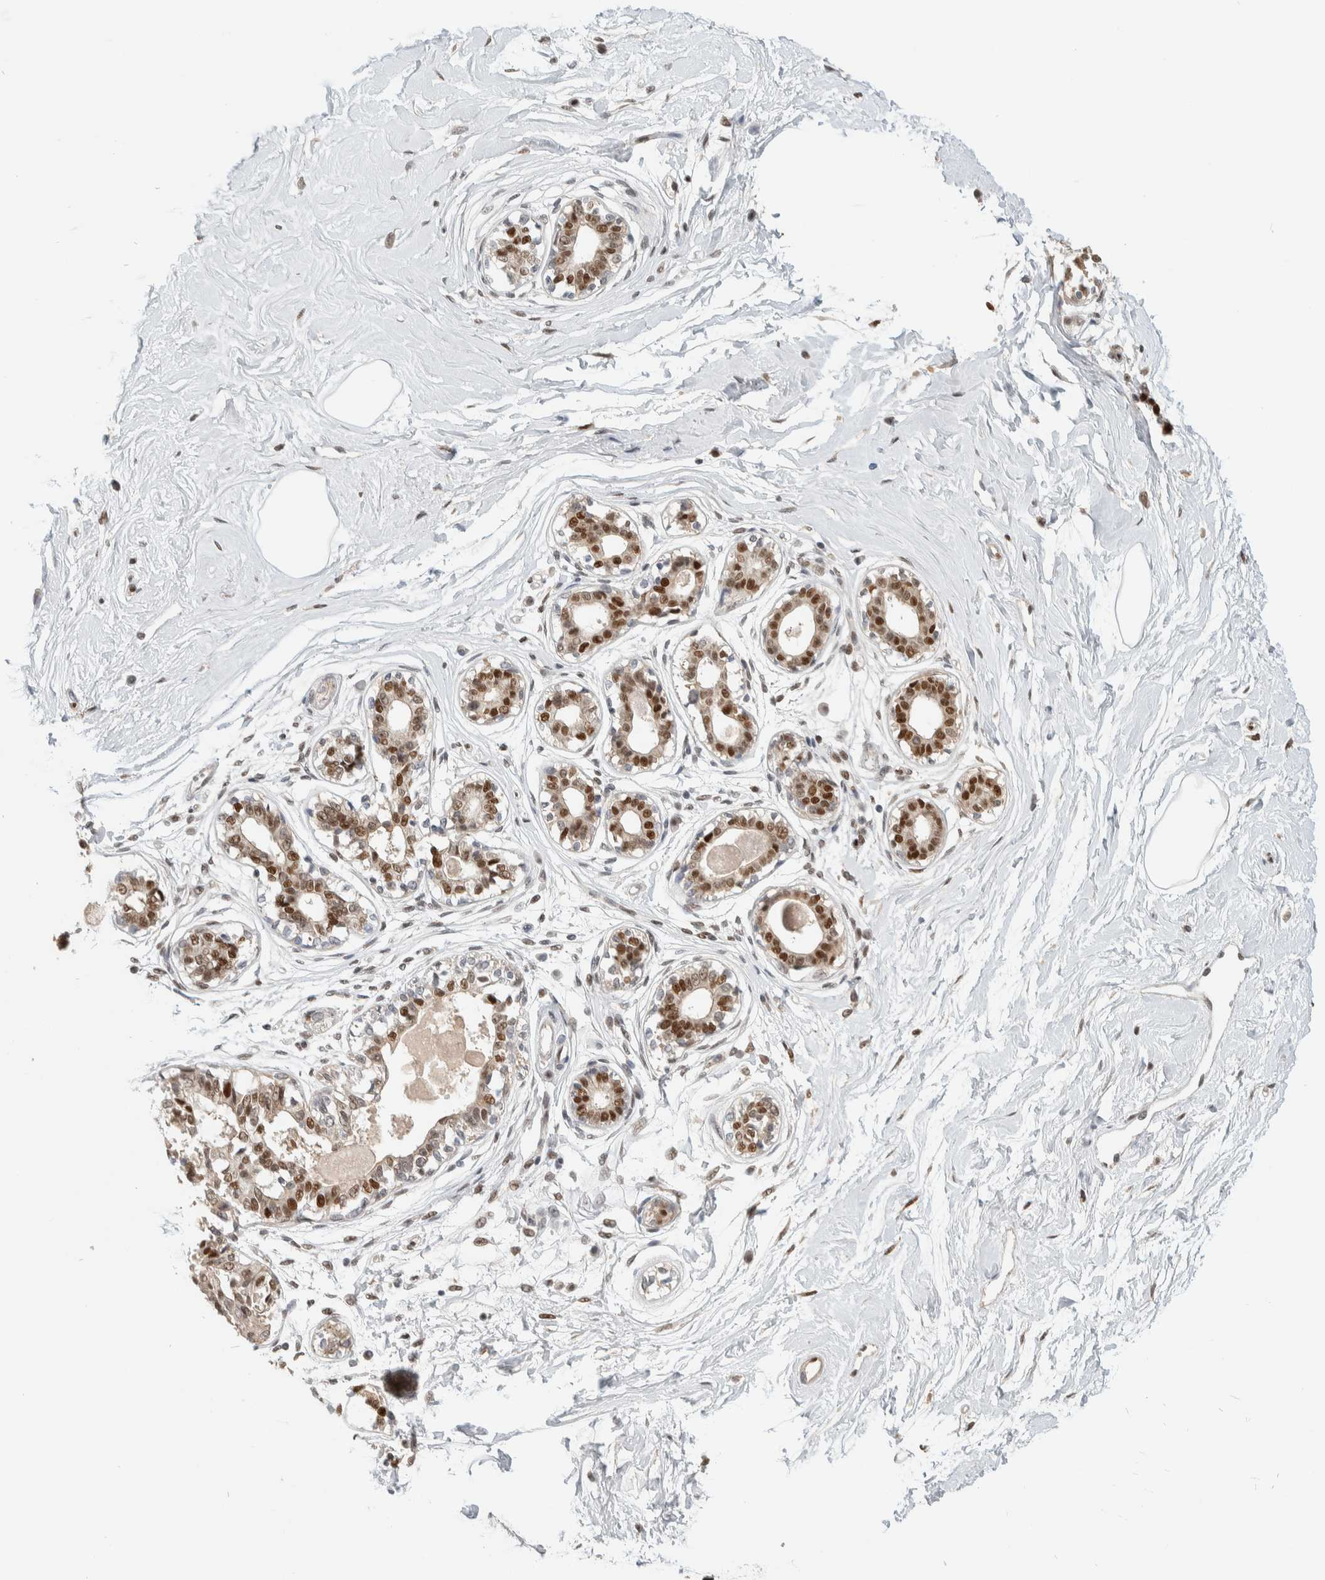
{"staining": {"intensity": "negative", "quantity": "none", "location": "none"}, "tissue": "breast", "cell_type": "Adipocytes", "image_type": "normal", "snomed": [{"axis": "morphology", "description": "Normal tissue, NOS"}, {"axis": "topography", "description": "Breast"}], "caption": "Immunohistochemical staining of unremarkable breast exhibits no significant positivity in adipocytes.", "gene": "PUS7", "patient": {"sex": "female", "age": 45}}